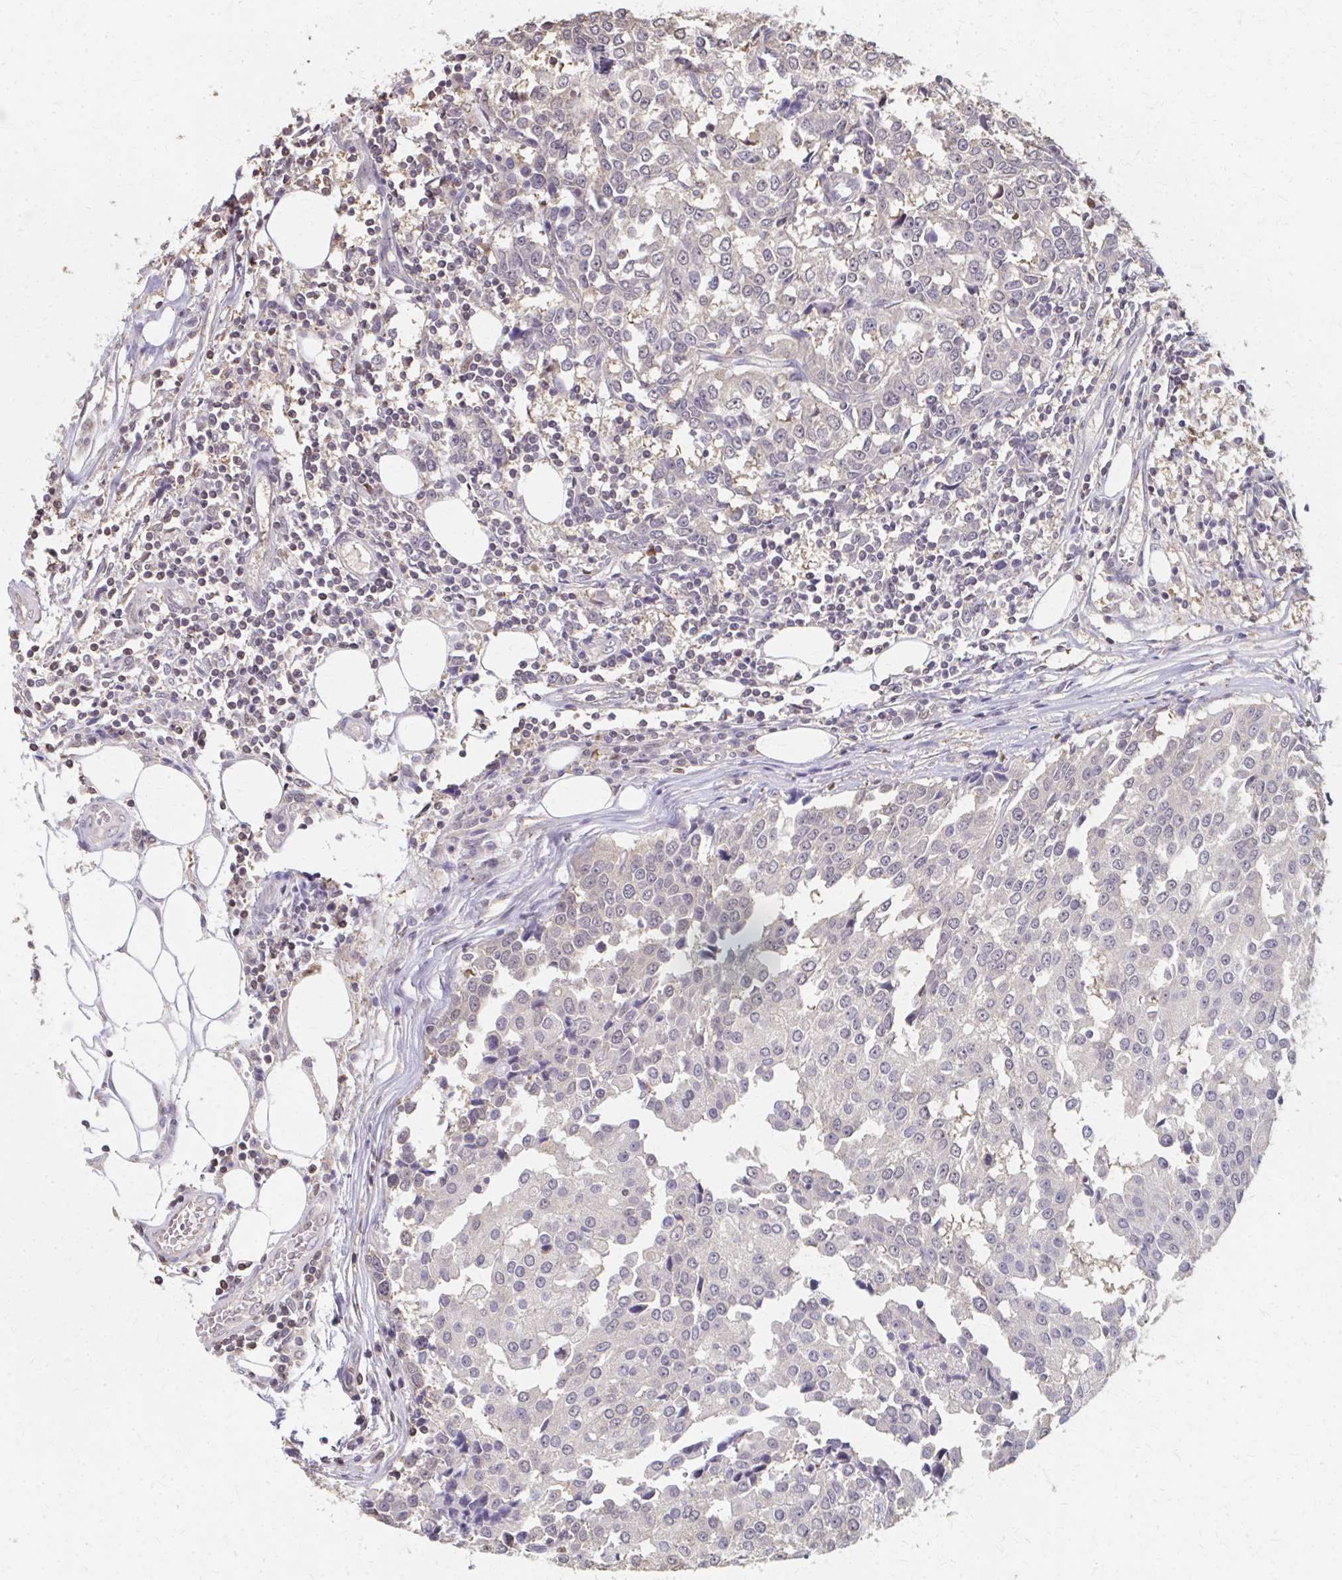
{"staining": {"intensity": "negative", "quantity": "none", "location": "none"}, "tissue": "breast cancer", "cell_type": "Tumor cells", "image_type": "cancer", "snomed": [{"axis": "morphology", "description": "Duct carcinoma"}, {"axis": "topography", "description": "Breast"}], "caption": "Tumor cells are negative for brown protein staining in breast infiltrating ductal carcinoma.", "gene": "RABGAP1L", "patient": {"sex": "female", "age": 80}}